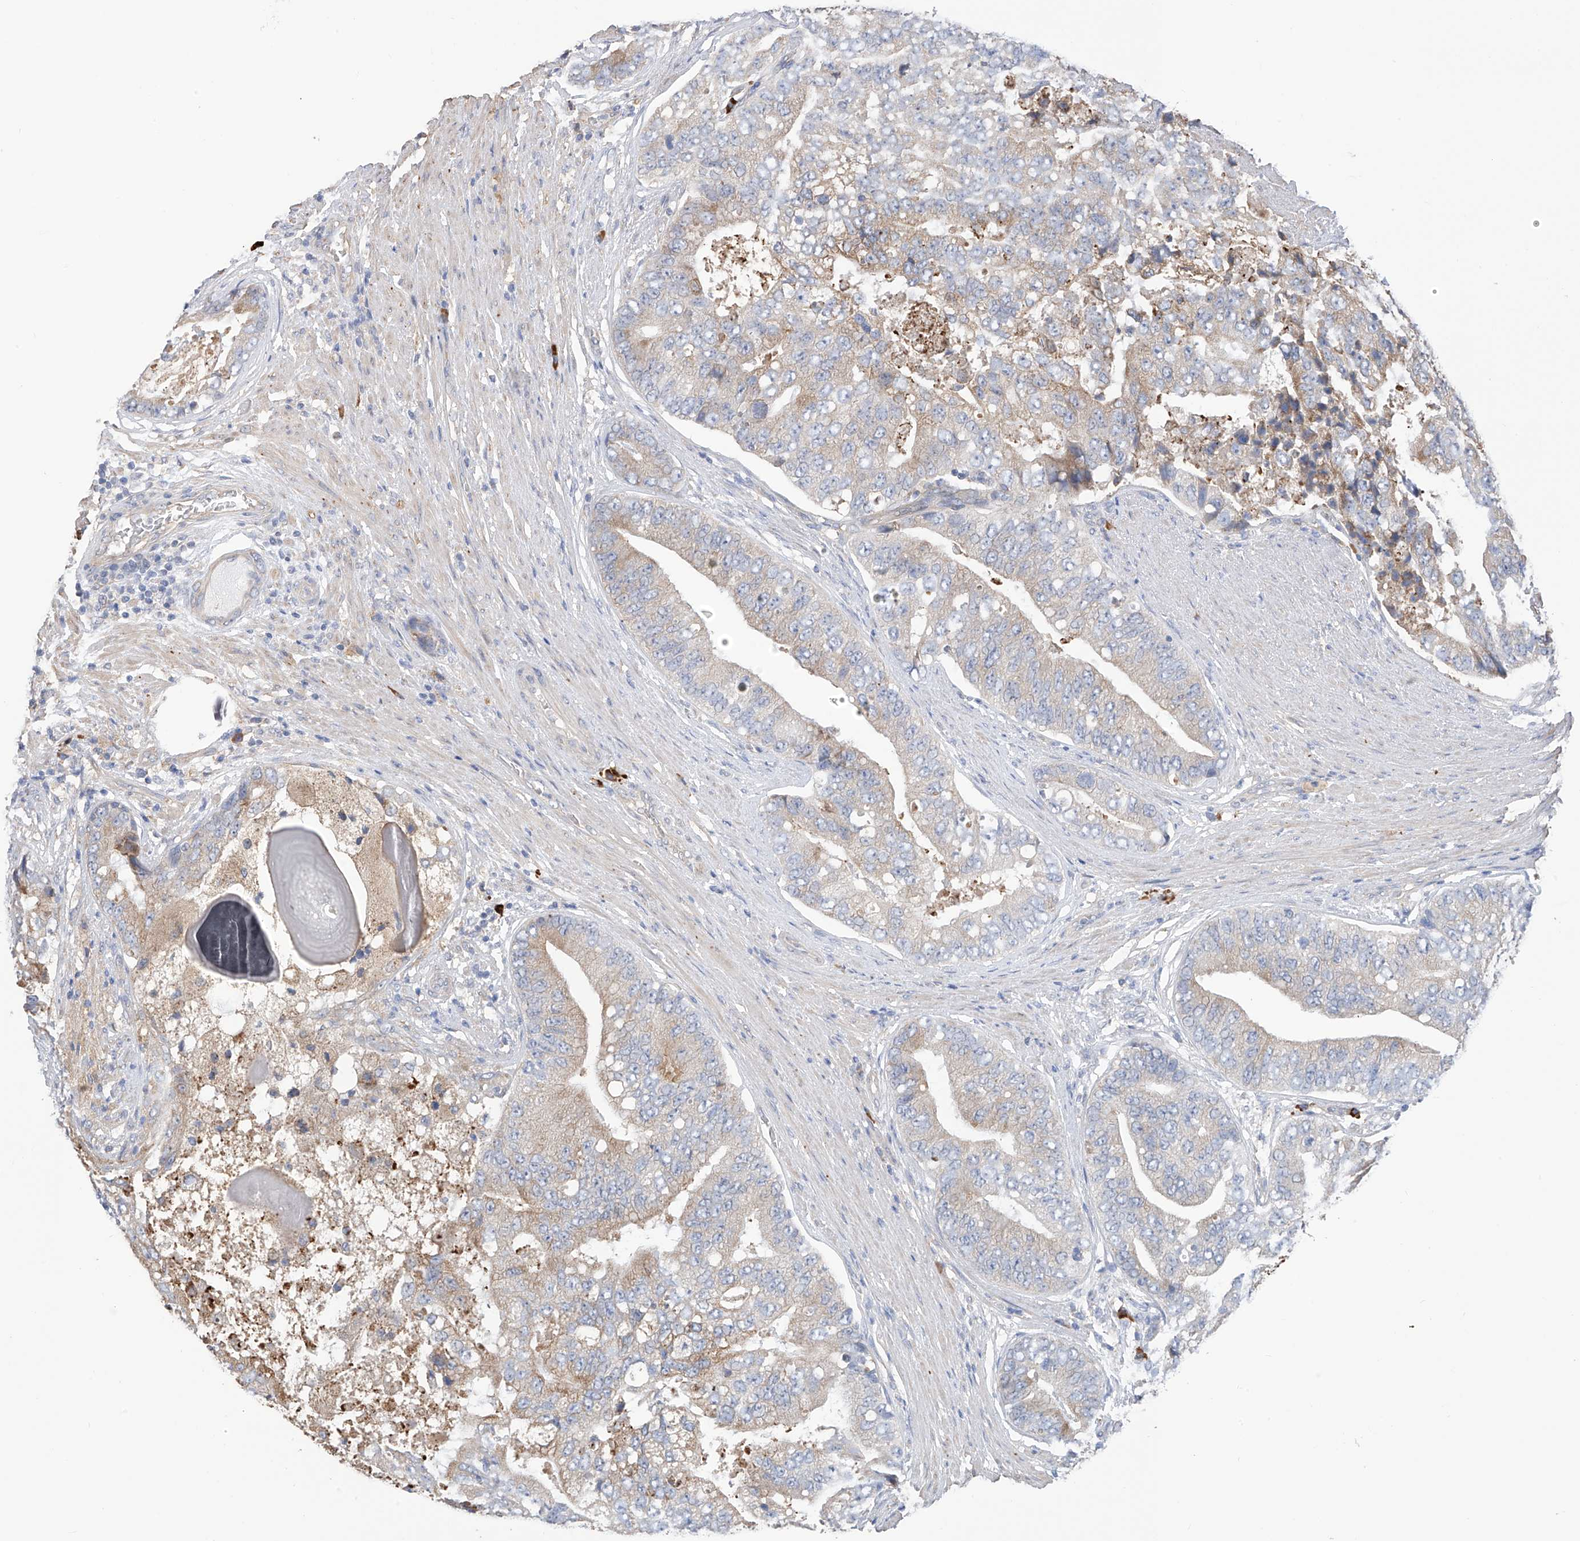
{"staining": {"intensity": "weak", "quantity": ">75%", "location": "cytoplasmic/membranous"}, "tissue": "prostate cancer", "cell_type": "Tumor cells", "image_type": "cancer", "snomed": [{"axis": "morphology", "description": "Adenocarcinoma, High grade"}, {"axis": "topography", "description": "Prostate"}], "caption": "Prostate cancer (adenocarcinoma (high-grade)) stained for a protein (brown) exhibits weak cytoplasmic/membranous positive staining in approximately >75% of tumor cells.", "gene": "REC8", "patient": {"sex": "male", "age": 70}}